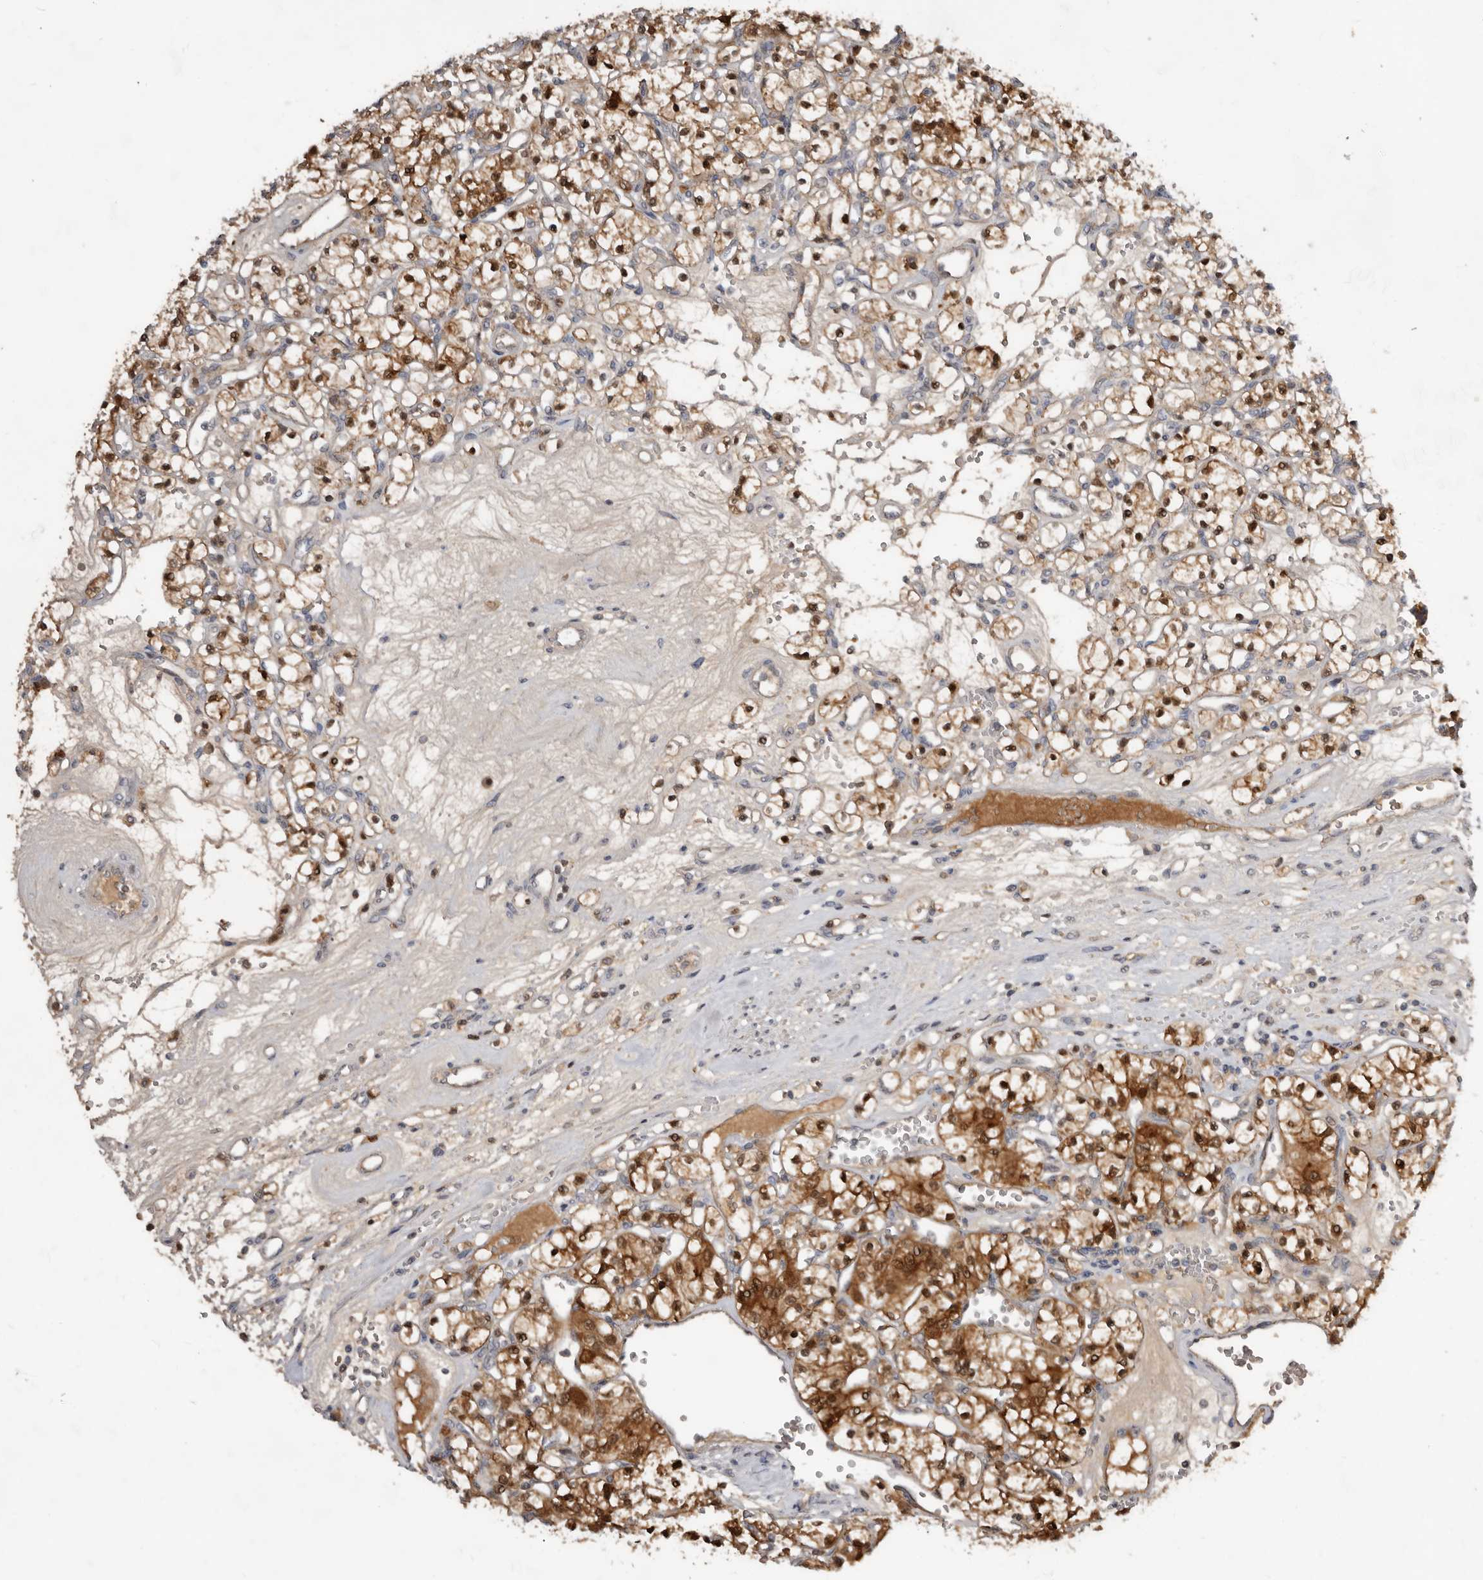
{"staining": {"intensity": "moderate", "quantity": ">75%", "location": "cytoplasmic/membranous,nuclear"}, "tissue": "renal cancer", "cell_type": "Tumor cells", "image_type": "cancer", "snomed": [{"axis": "morphology", "description": "Adenocarcinoma, NOS"}, {"axis": "topography", "description": "Kidney"}], "caption": "Renal cancer (adenocarcinoma) tissue exhibits moderate cytoplasmic/membranous and nuclear staining in about >75% of tumor cells, visualized by immunohistochemistry. The staining was performed using DAB (3,3'-diaminobenzidine) to visualize the protein expression in brown, while the nuclei were stained in blue with hematoxylin (Magnification: 20x).", "gene": "RBKS", "patient": {"sex": "female", "age": 59}}